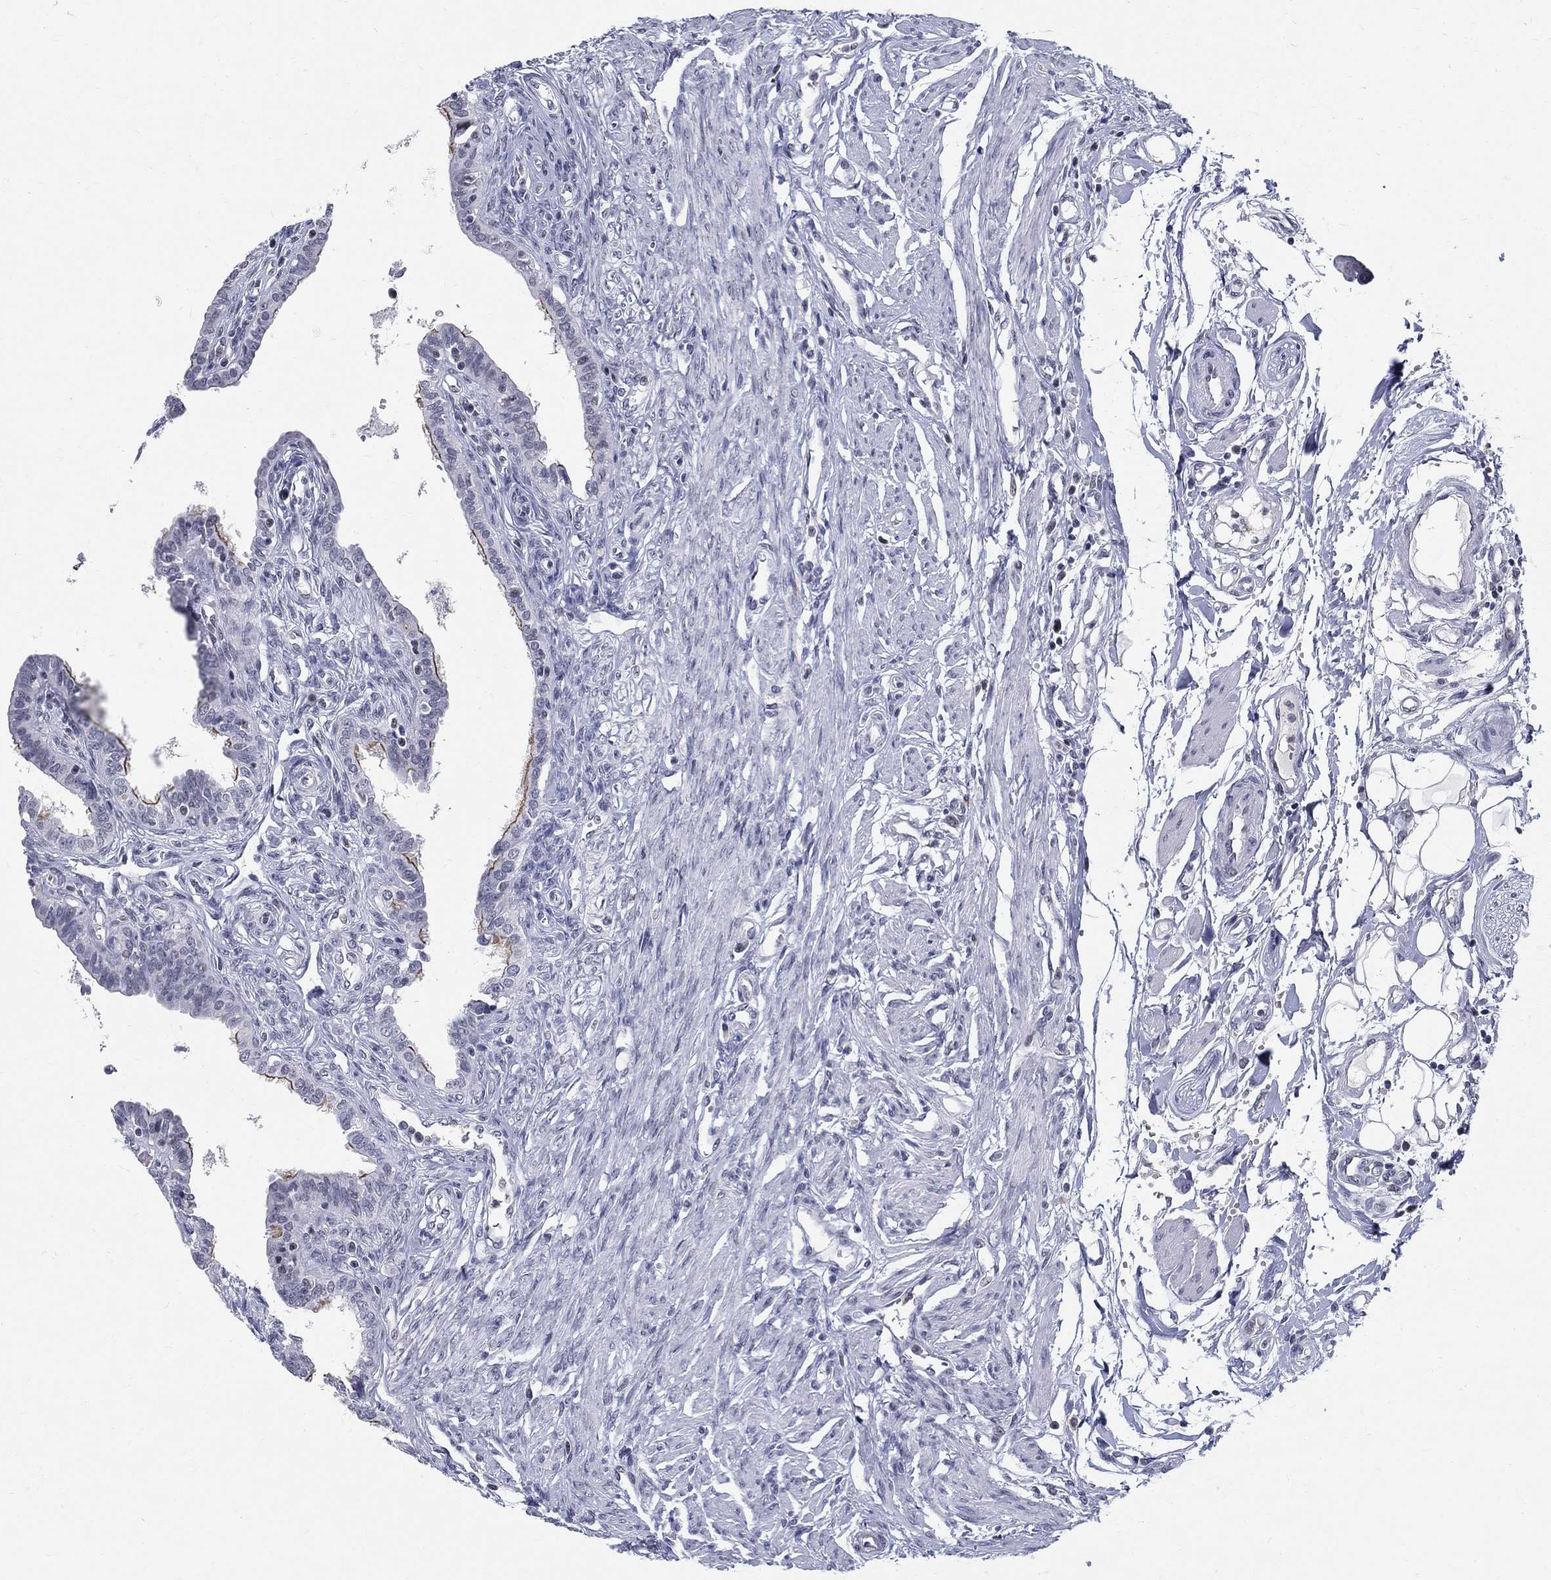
{"staining": {"intensity": "strong", "quantity": "<25%", "location": "cytoplasmic/membranous"}, "tissue": "fallopian tube", "cell_type": "Glandular cells", "image_type": "normal", "snomed": [{"axis": "morphology", "description": "Normal tissue, NOS"}, {"axis": "morphology", "description": "Carcinoma, endometroid"}, {"axis": "topography", "description": "Fallopian tube"}, {"axis": "topography", "description": "Ovary"}], "caption": "This histopathology image reveals benign fallopian tube stained with immunohistochemistry to label a protein in brown. The cytoplasmic/membranous of glandular cells show strong positivity for the protein. Nuclei are counter-stained blue.", "gene": "BHLHE22", "patient": {"sex": "female", "age": 42}}